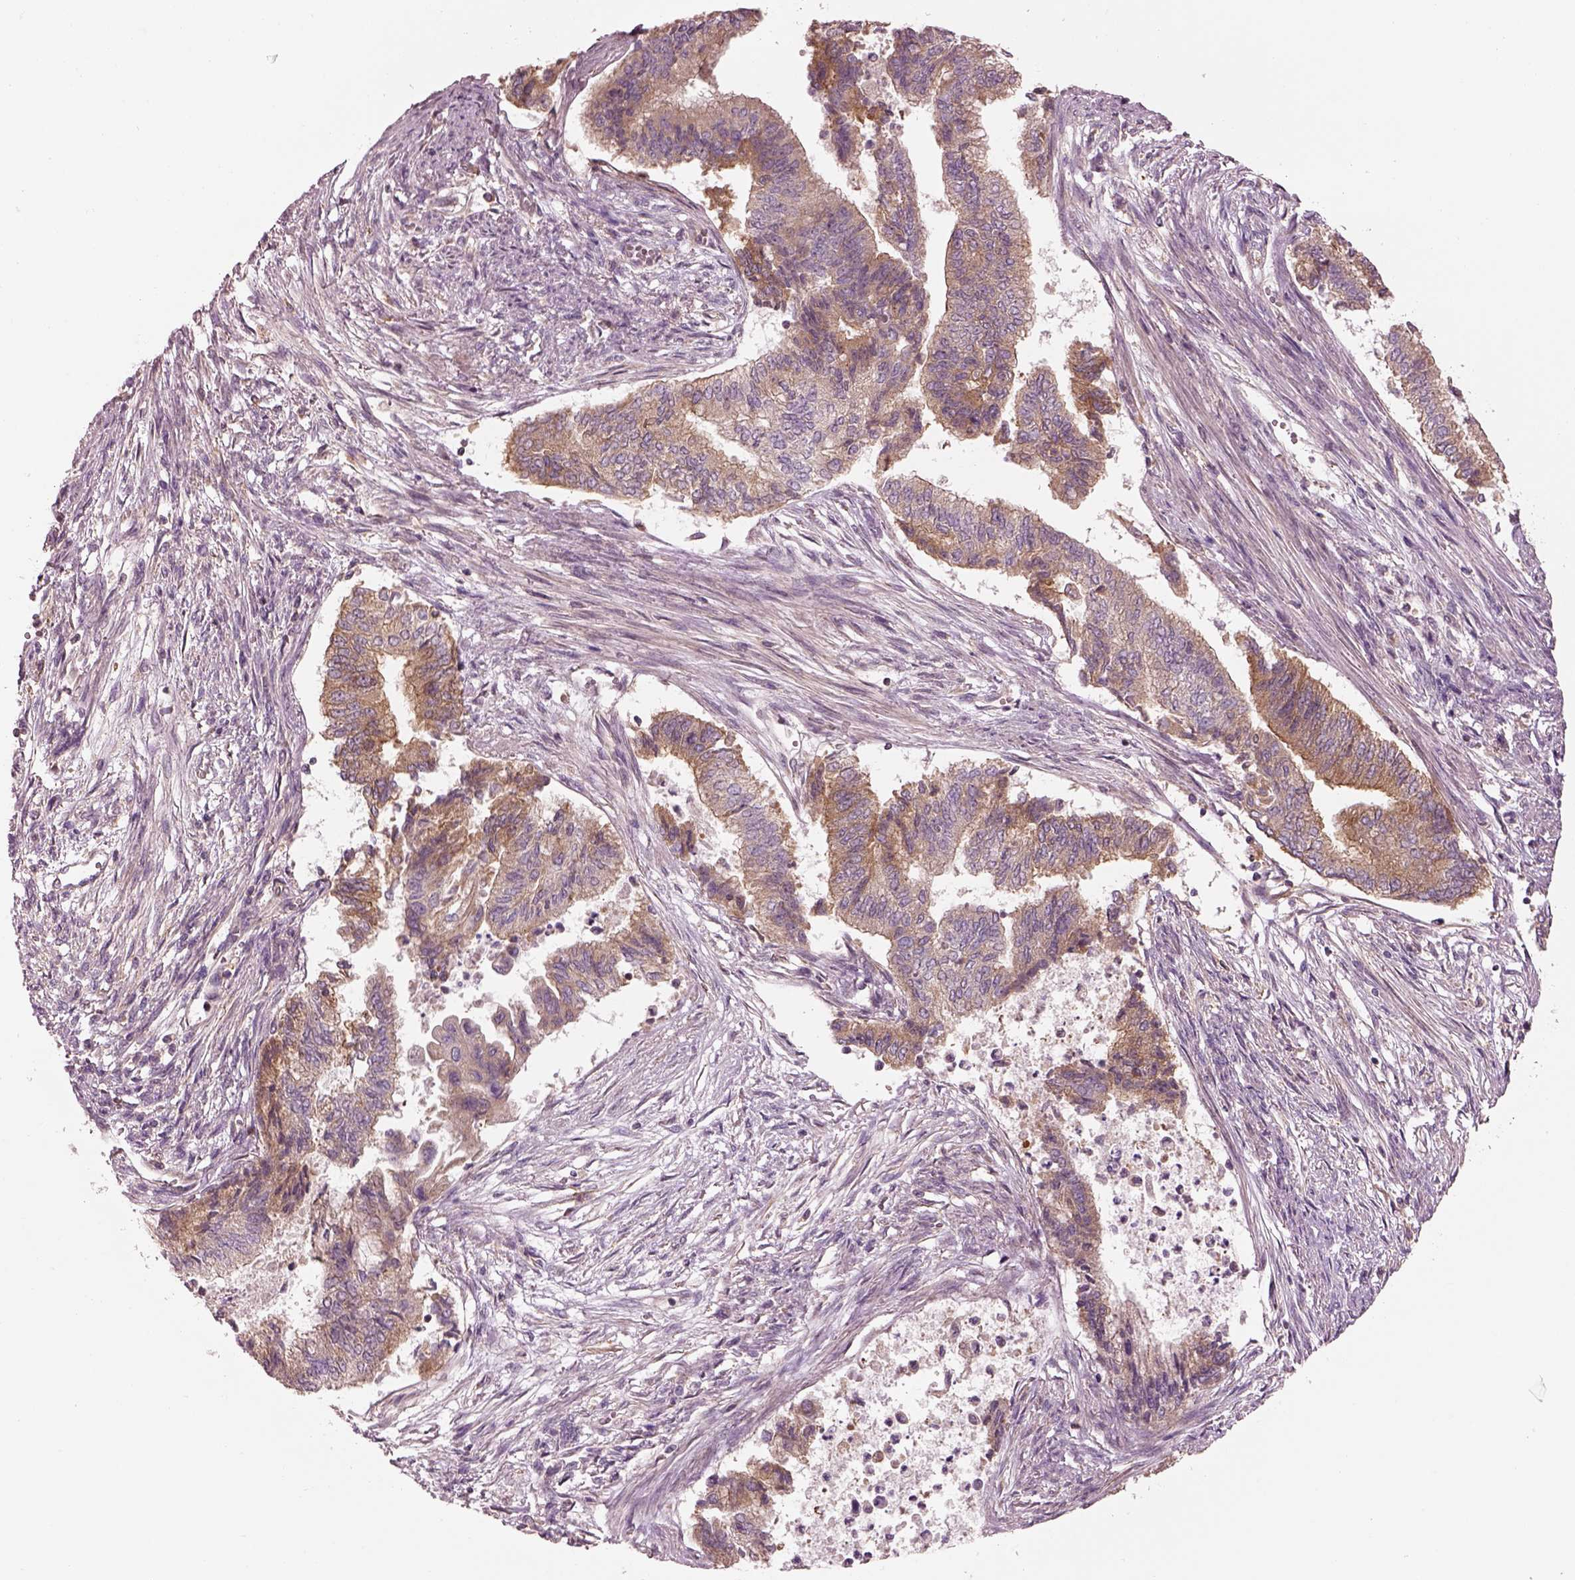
{"staining": {"intensity": "moderate", "quantity": "25%-75%", "location": "cytoplasmic/membranous"}, "tissue": "endometrial cancer", "cell_type": "Tumor cells", "image_type": "cancer", "snomed": [{"axis": "morphology", "description": "Adenocarcinoma, NOS"}, {"axis": "topography", "description": "Endometrium"}], "caption": "Moderate cytoplasmic/membranous expression is present in approximately 25%-75% of tumor cells in endometrial cancer.", "gene": "CAD", "patient": {"sex": "female", "age": 65}}